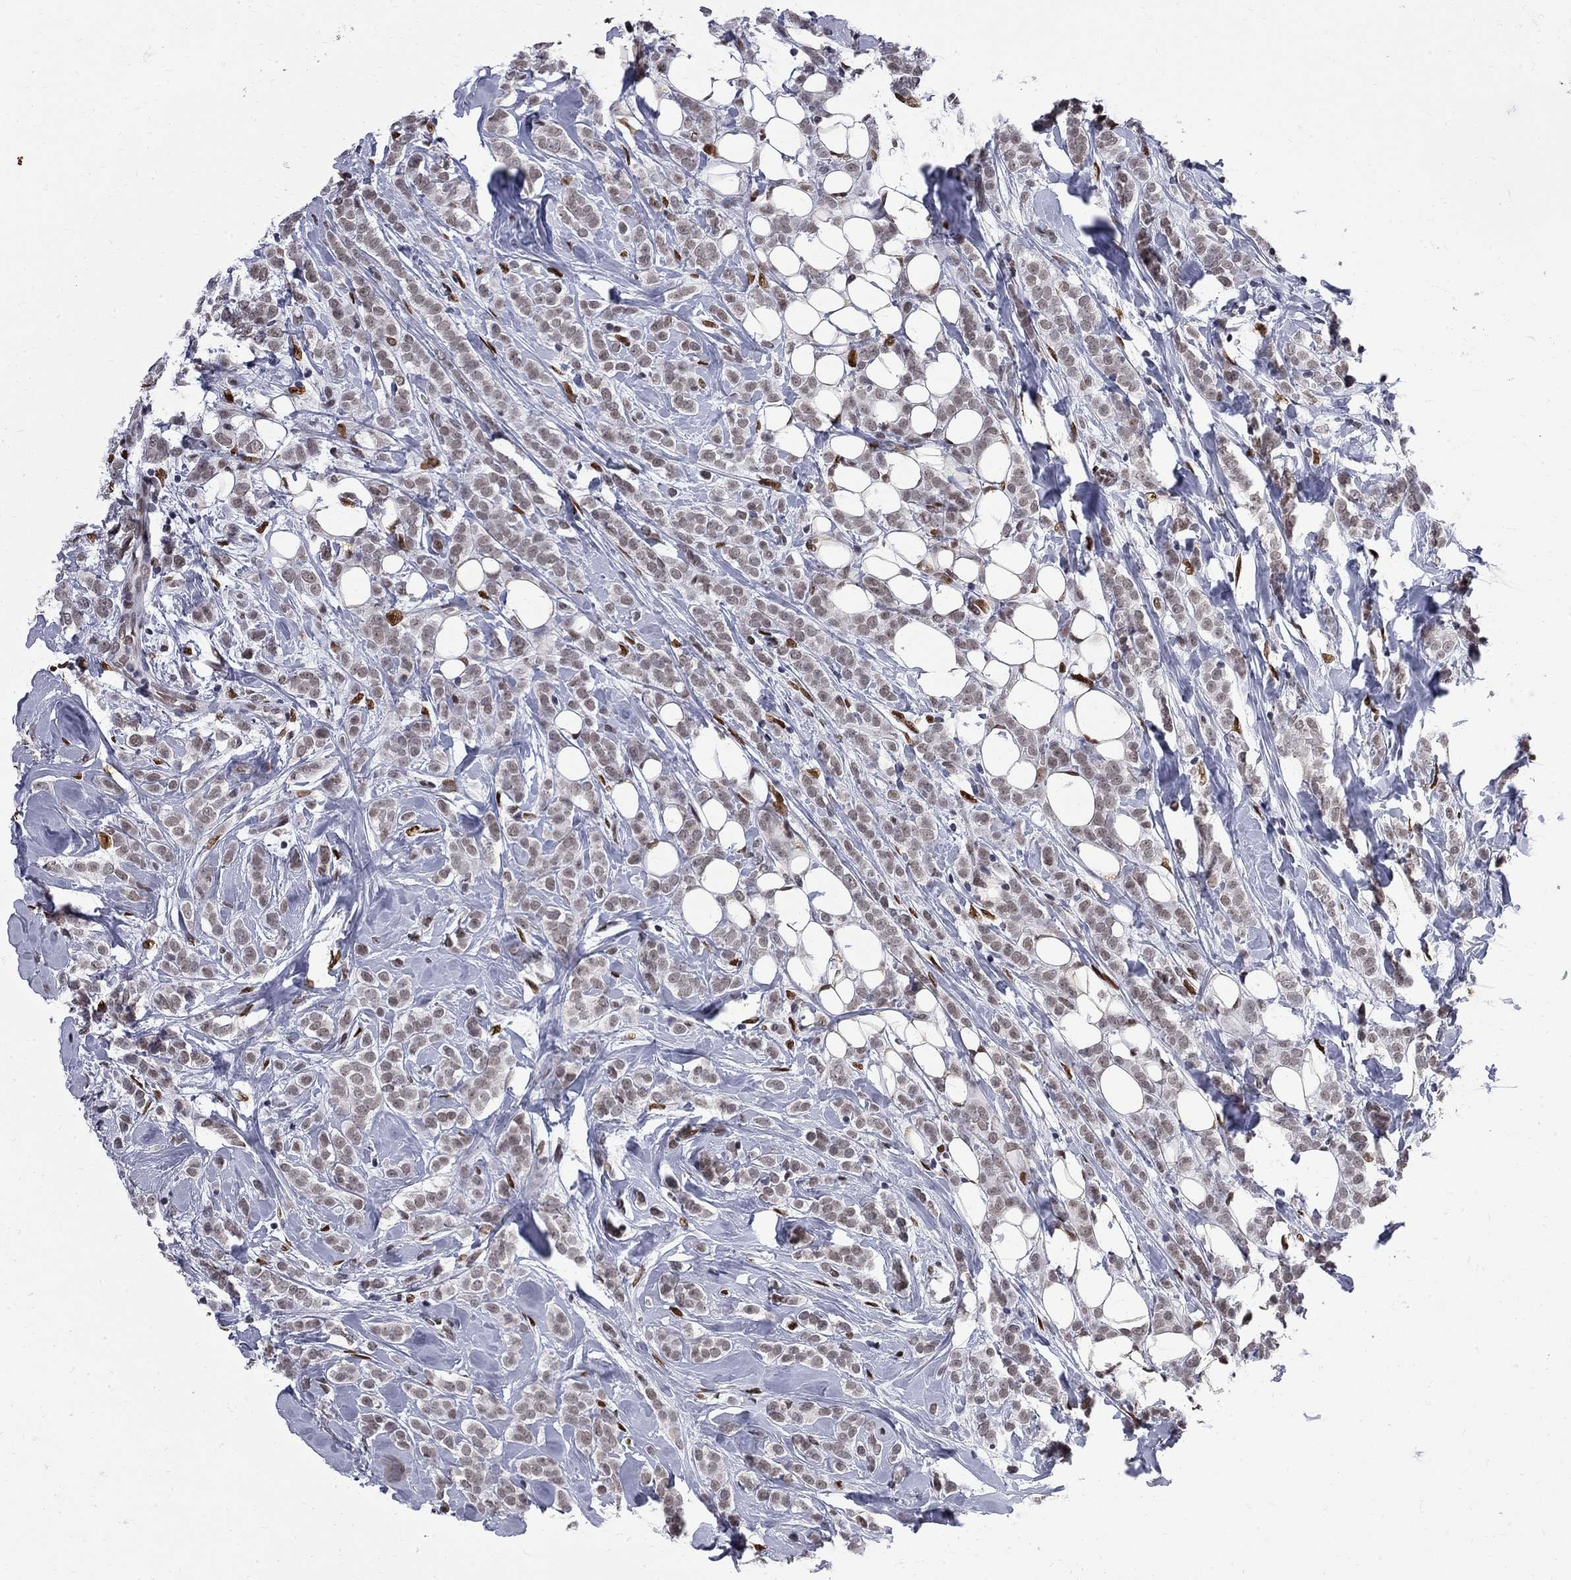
{"staining": {"intensity": "weak", "quantity": ">75%", "location": "nuclear"}, "tissue": "breast cancer", "cell_type": "Tumor cells", "image_type": "cancer", "snomed": [{"axis": "morphology", "description": "Lobular carcinoma"}, {"axis": "topography", "description": "Breast"}], "caption": "Protein staining shows weak nuclear expression in about >75% of tumor cells in breast lobular carcinoma.", "gene": "ZBTB47", "patient": {"sex": "female", "age": 49}}